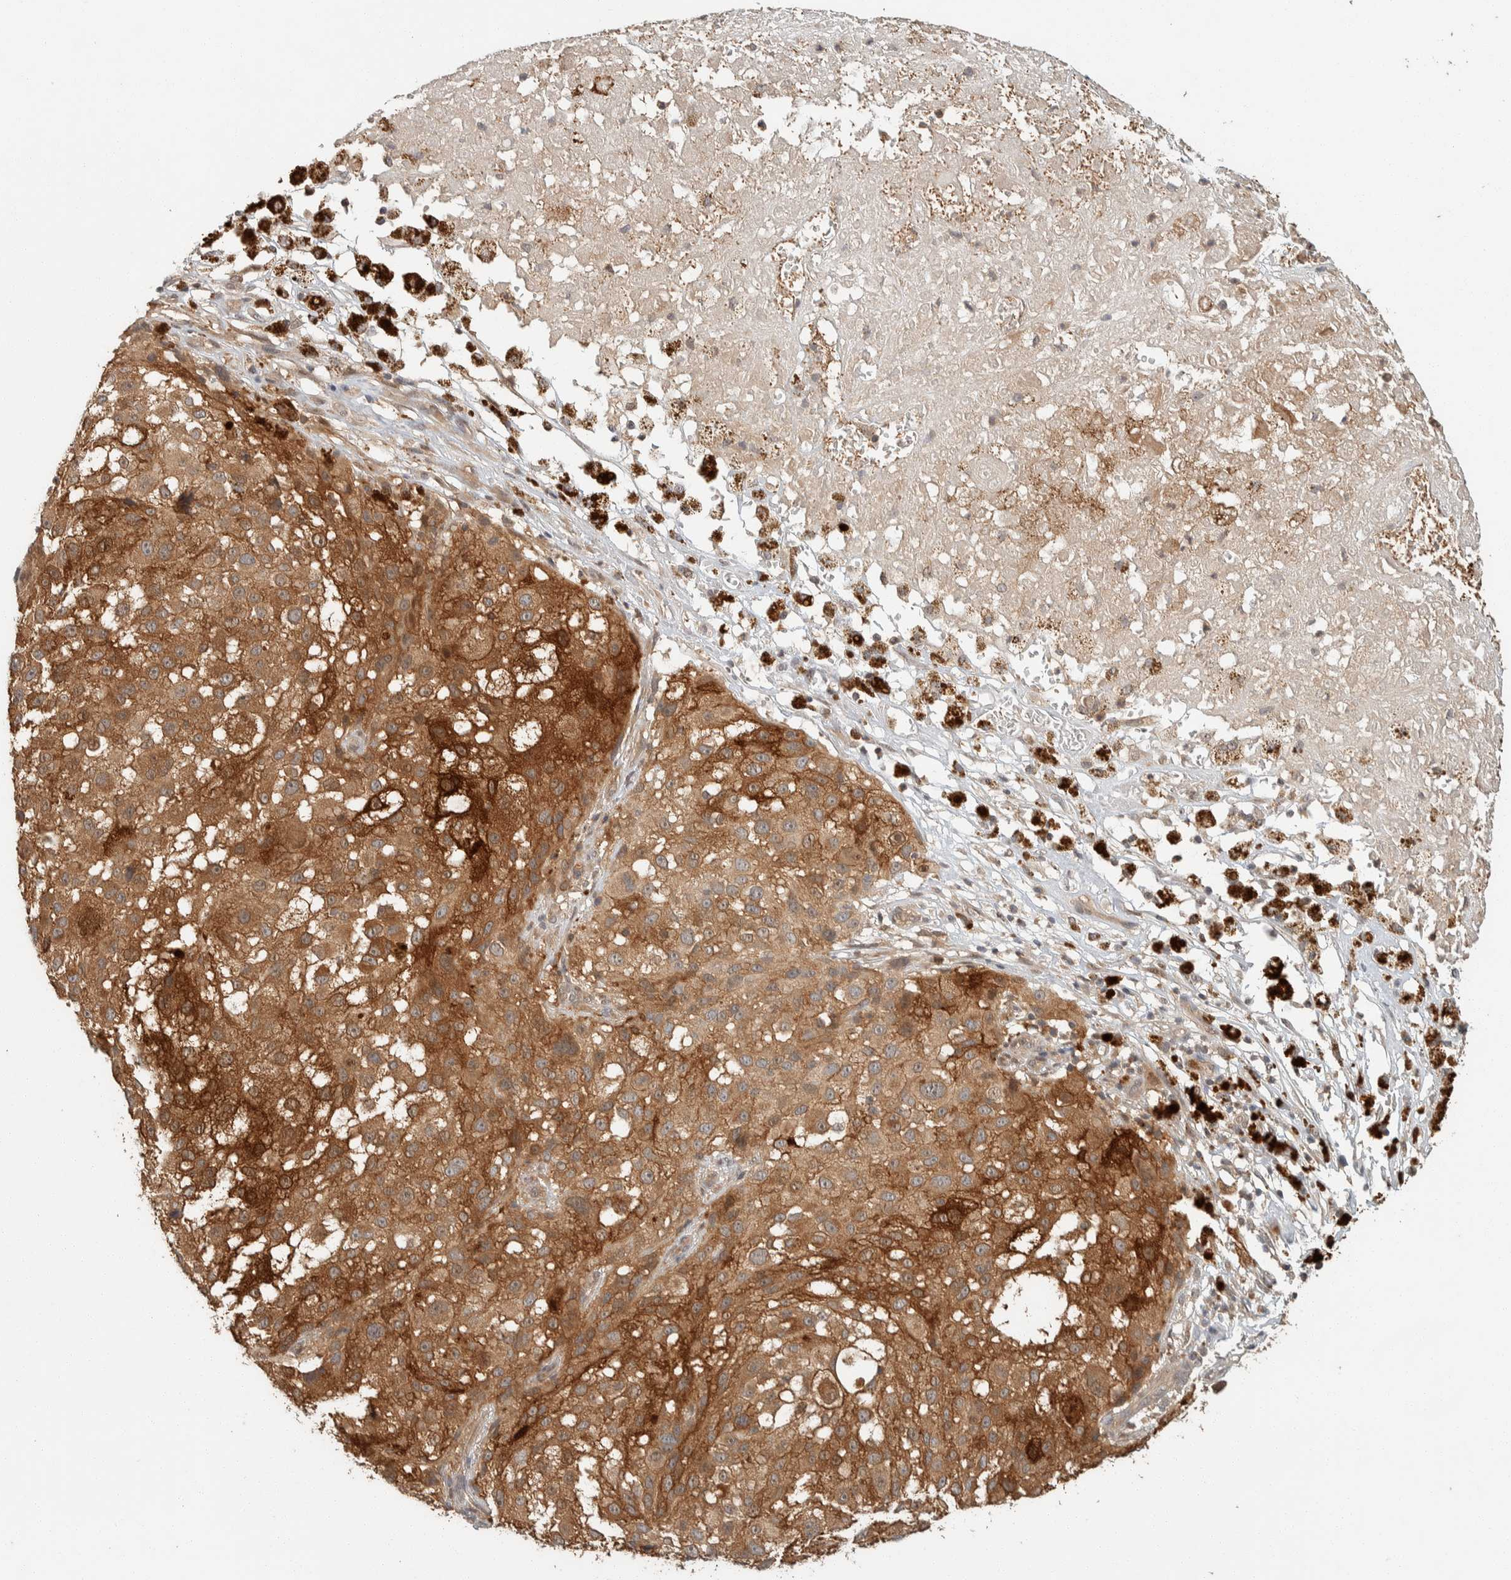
{"staining": {"intensity": "strong", "quantity": ">75%", "location": "cytoplasmic/membranous"}, "tissue": "melanoma", "cell_type": "Tumor cells", "image_type": "cancer", "snomed": [{"axis": "morphology", "description": "Necrosis, NOS"}, {"axis": "morphology", "description": "Malignant melanoma, NOS"}, {"axis": "topography", "description": "Skin"}], "caption": "Immunohistochemistry staining of melanoma, which exhibits high levels of strong cytoplasmic/membranous expression in approximately >75% of tumor cells indicating strong cytoplasmic/membranous protein positivity. The staining was performed using DAB (3,3'-diaminobenzidine) (brown) for protein detection and nuclei were counterstained in hematoxylin (blue).", "gene": "ZNF567", "patient": {"sex": "female", "age": 87}}